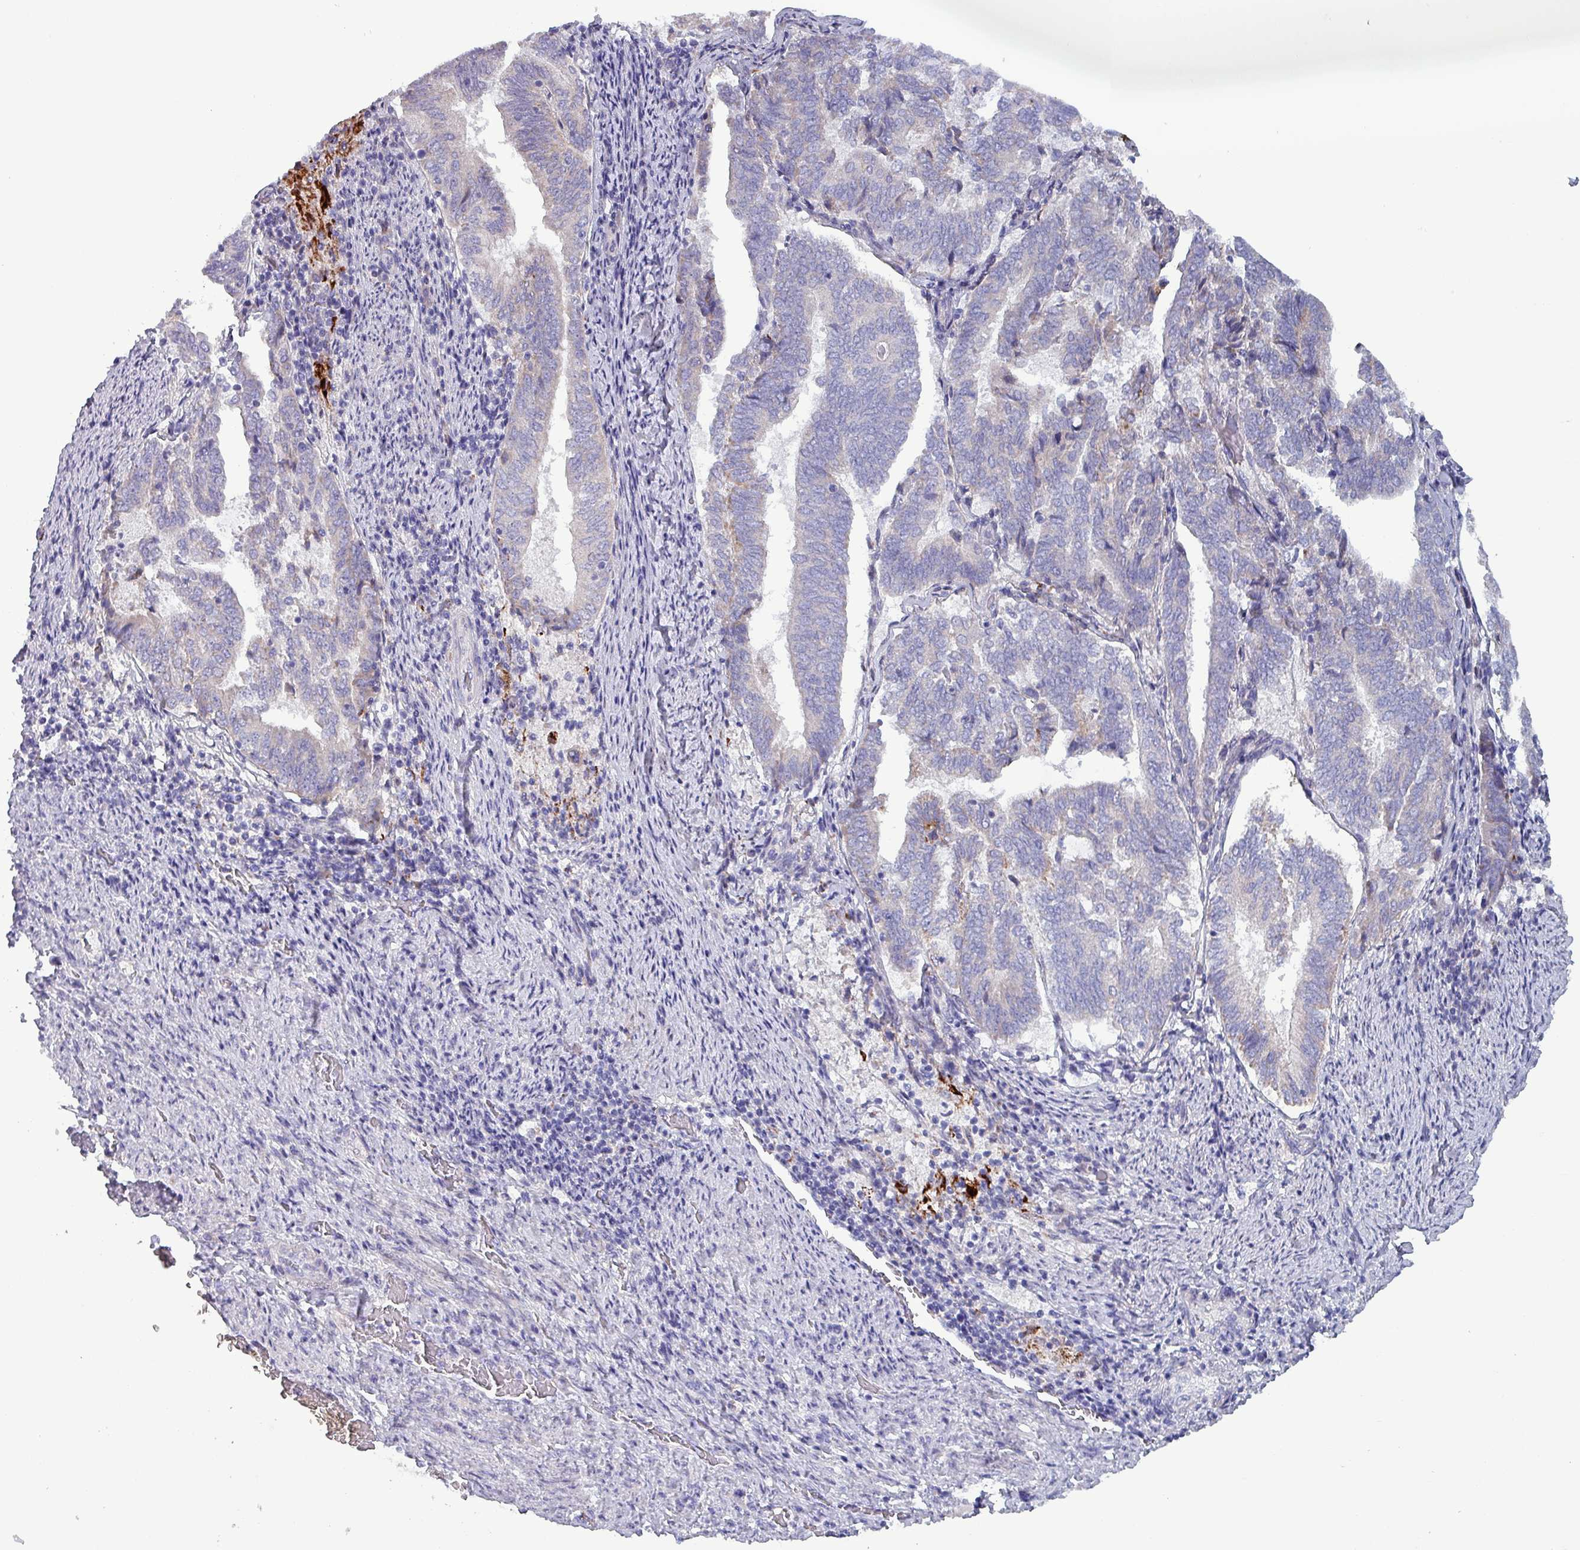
{"staining": {"intensity": "negative", "quantity": "none", "location": "none"}, "tissue": "endometrial cancer", "cell_type": "Tumor cells", "image_type": "cancer", "snomed": [{"axis": "morphology", "description": "Adenocarcinoma, NOS"}, {"axis": "topography", "description": "Endometrium"}], "caption": "Immunohistochemical staining of endometrial cancer (adenocarcinoma) demonstrates no significant positivity in tumor cells.", "gene": "HSD3B7", "patient": {"sex": "female", "age": 80}}